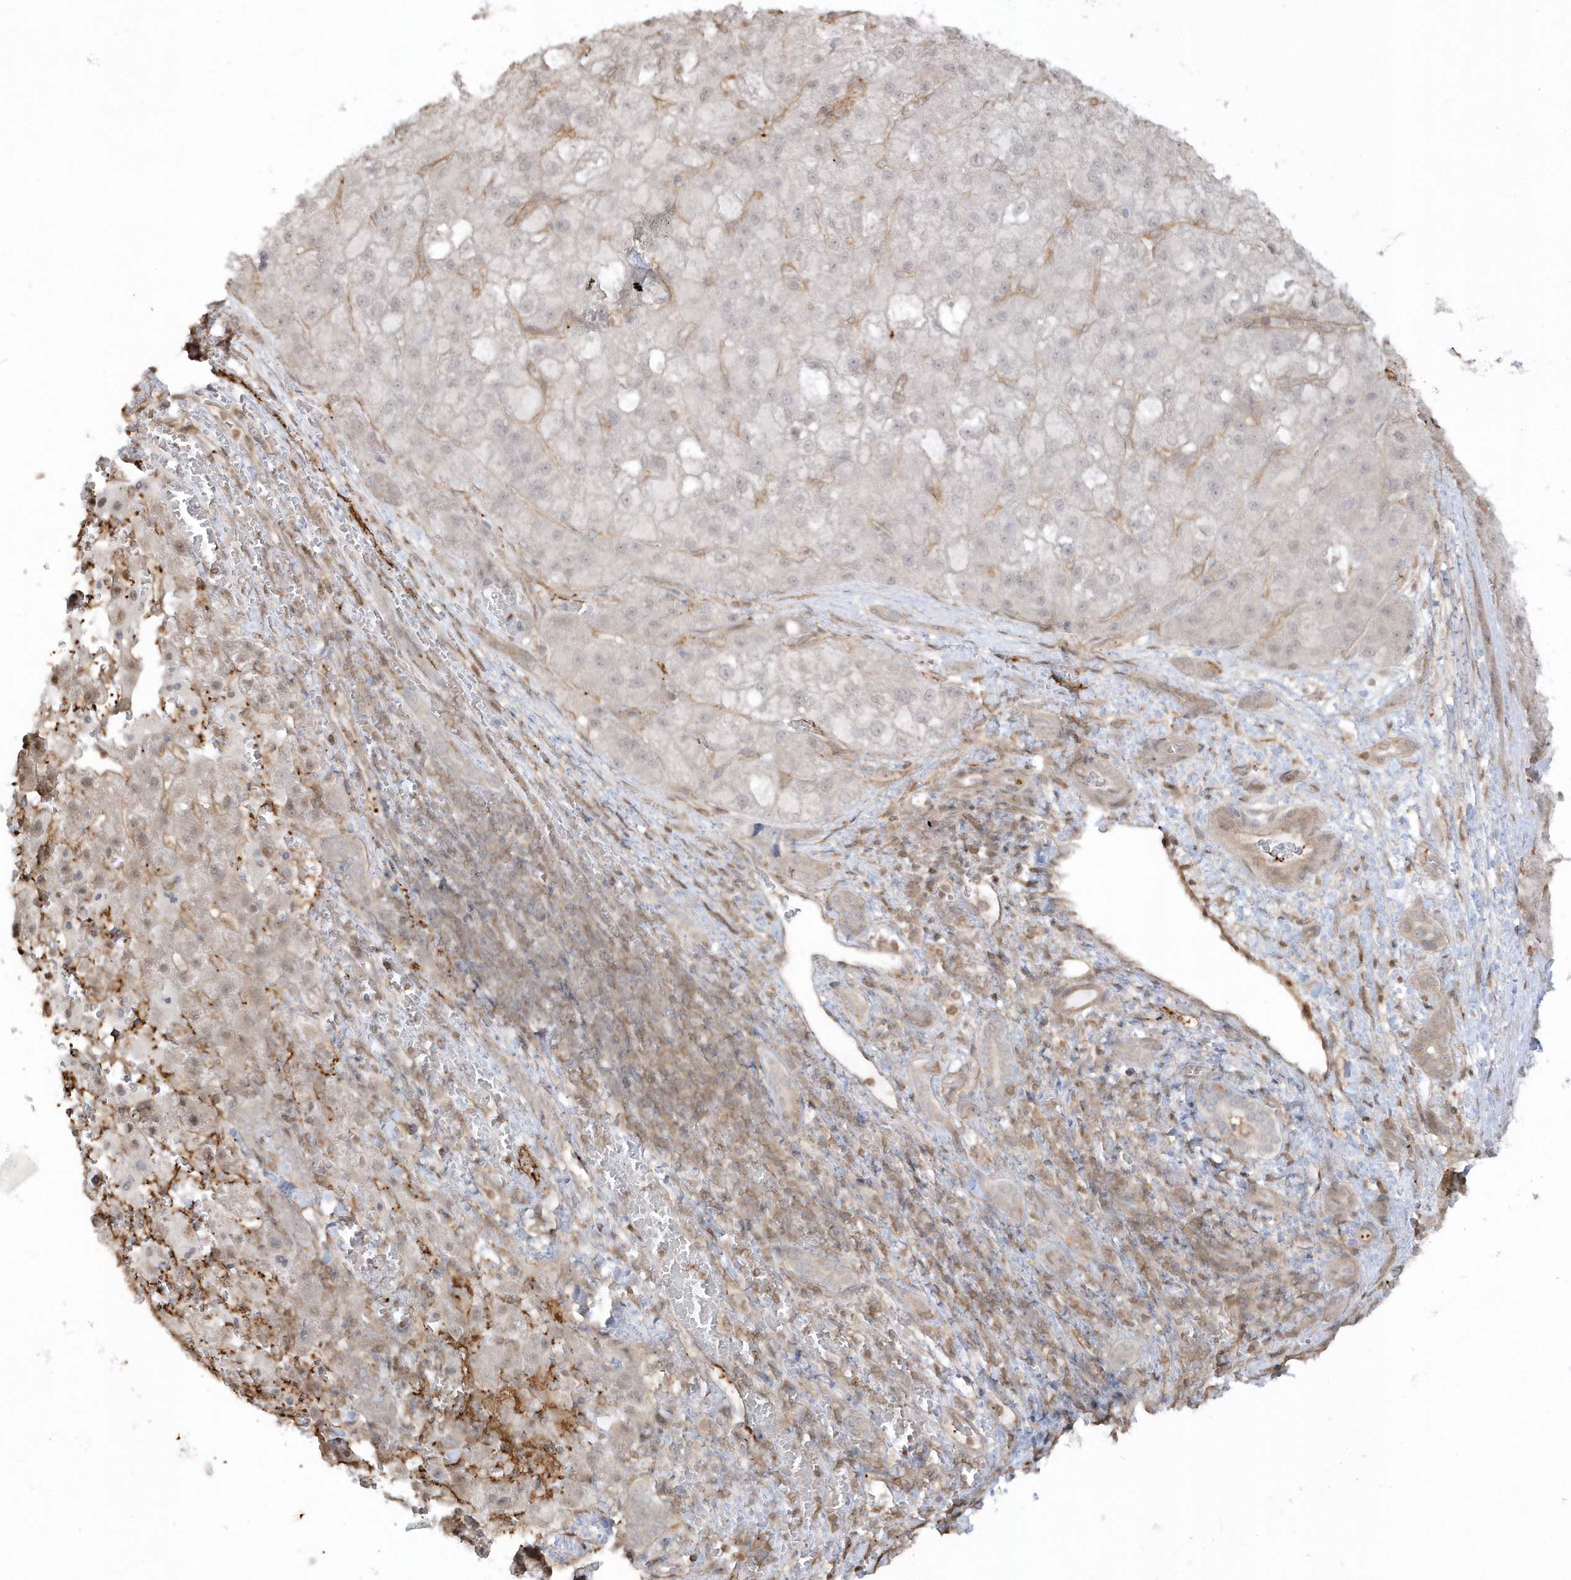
{"staining": {"intensity": "negative", "quantity": "none", "location": "none"}, "tissue": "liver cancer", "cell_type": "Tumor cells", "image_type": "cancer", "snomed": [{"axis": "morphology", "description": "Carcinoma, Hepatocellular, NOS"}, {"axis": "topography", "description": "Liver"}], "caption": "Tumor cells show no significant staining in liver hepatocellular carcinoma.", "gene": "BSN", "patient": {"sex": "male", "age": 57}}